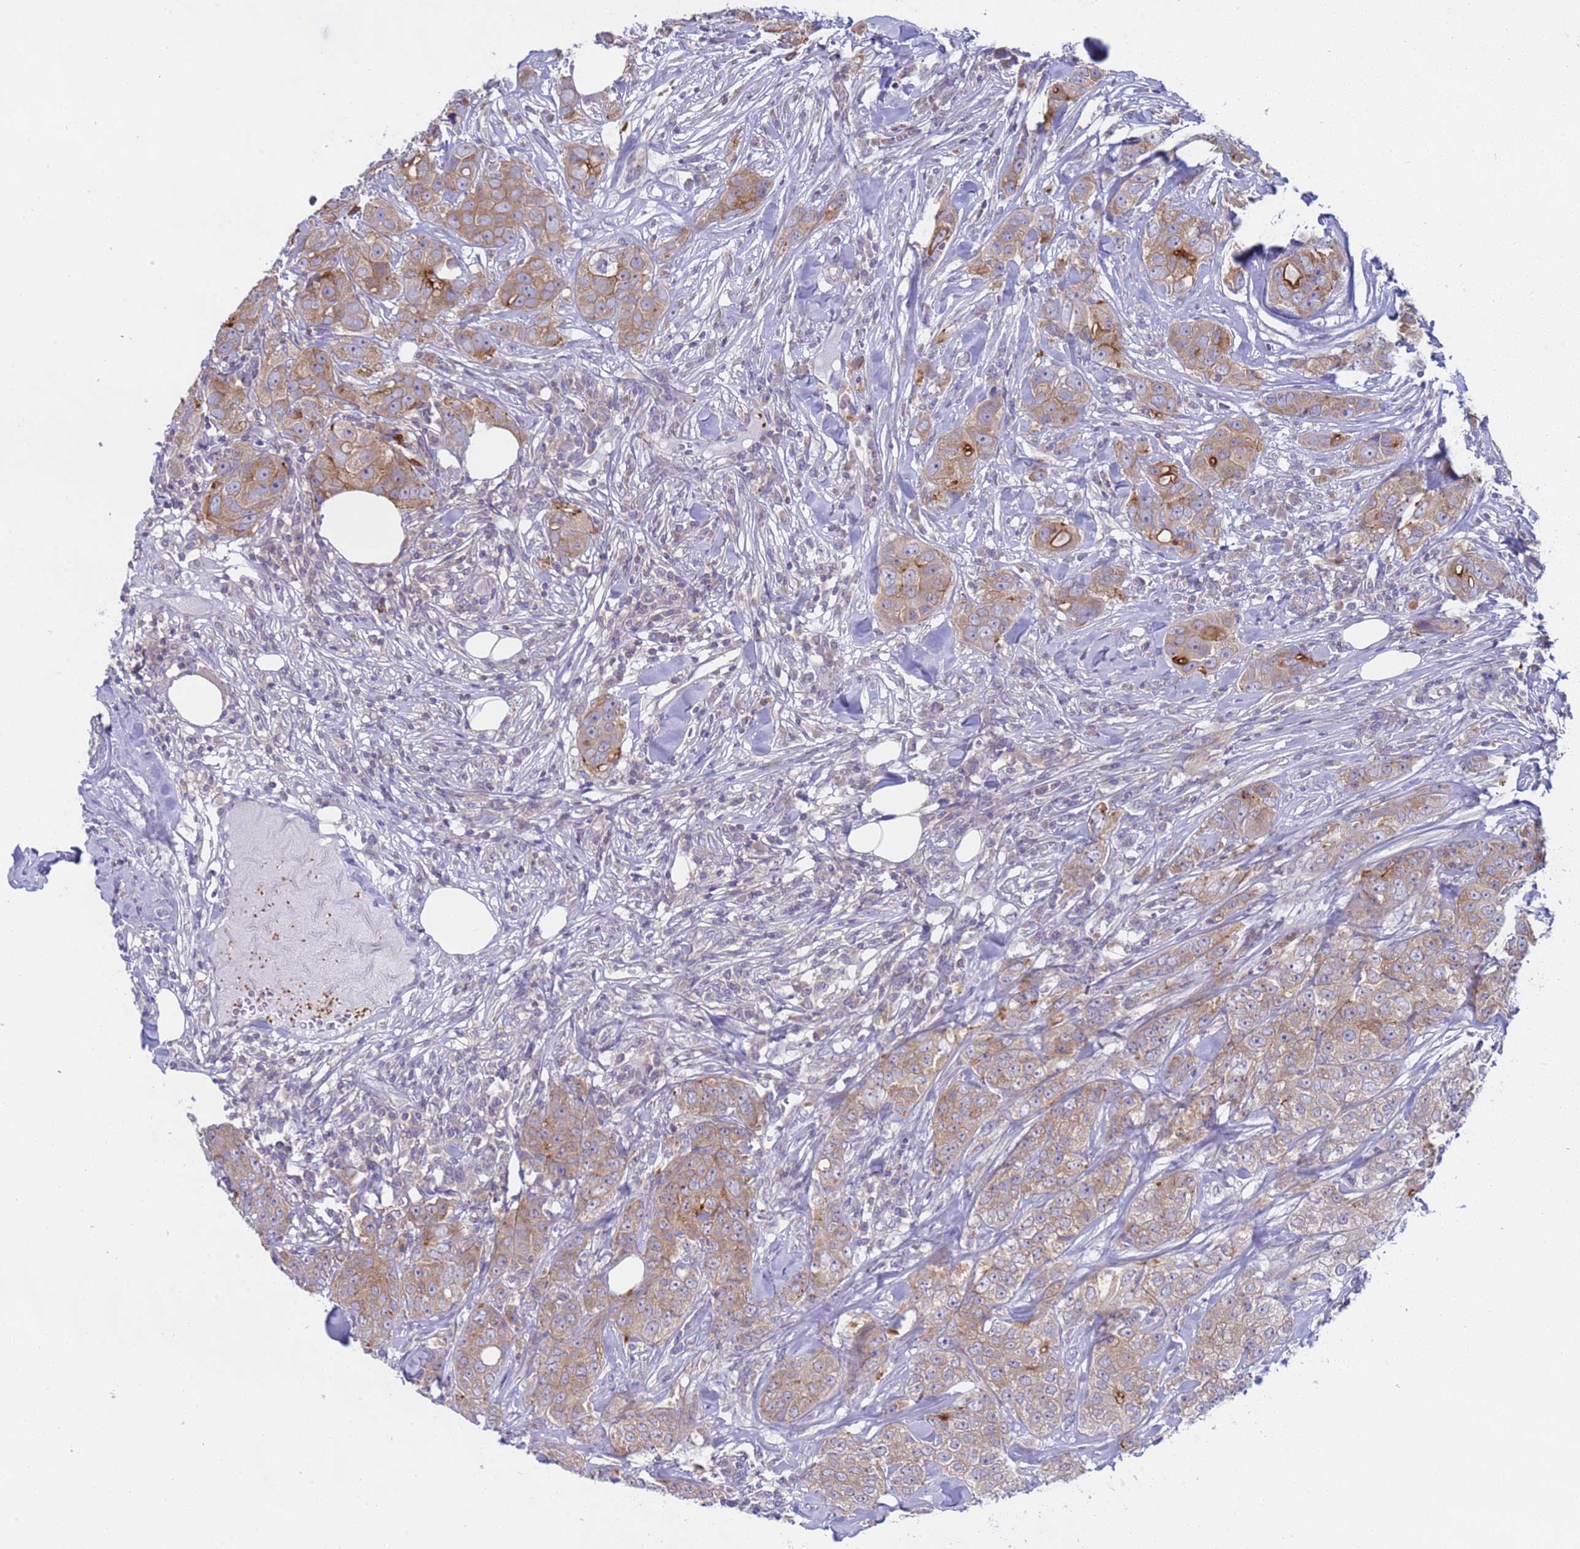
{"staining": {"intensity": "weak", "quantity": ">75%", "location": "cytoplasmic/membranous"}, "tissue": "breast cancer", "cell_type": "Tumor cells", "image_type": "cancer", "snomed": [{"axis": "morphology", "description": "Duct carcinoma"}, {"axis": "topography", "description": "Breast"}], "caption": "DAB (3,3'-diaminobenzidine) immunohistochemical staining of human breast cancer displays weak cytoplasmic/membranous protein expression in about >75% of tumor cells.", "gene": "CAPN7", "patient": {"sex": "female", "age": 43}}